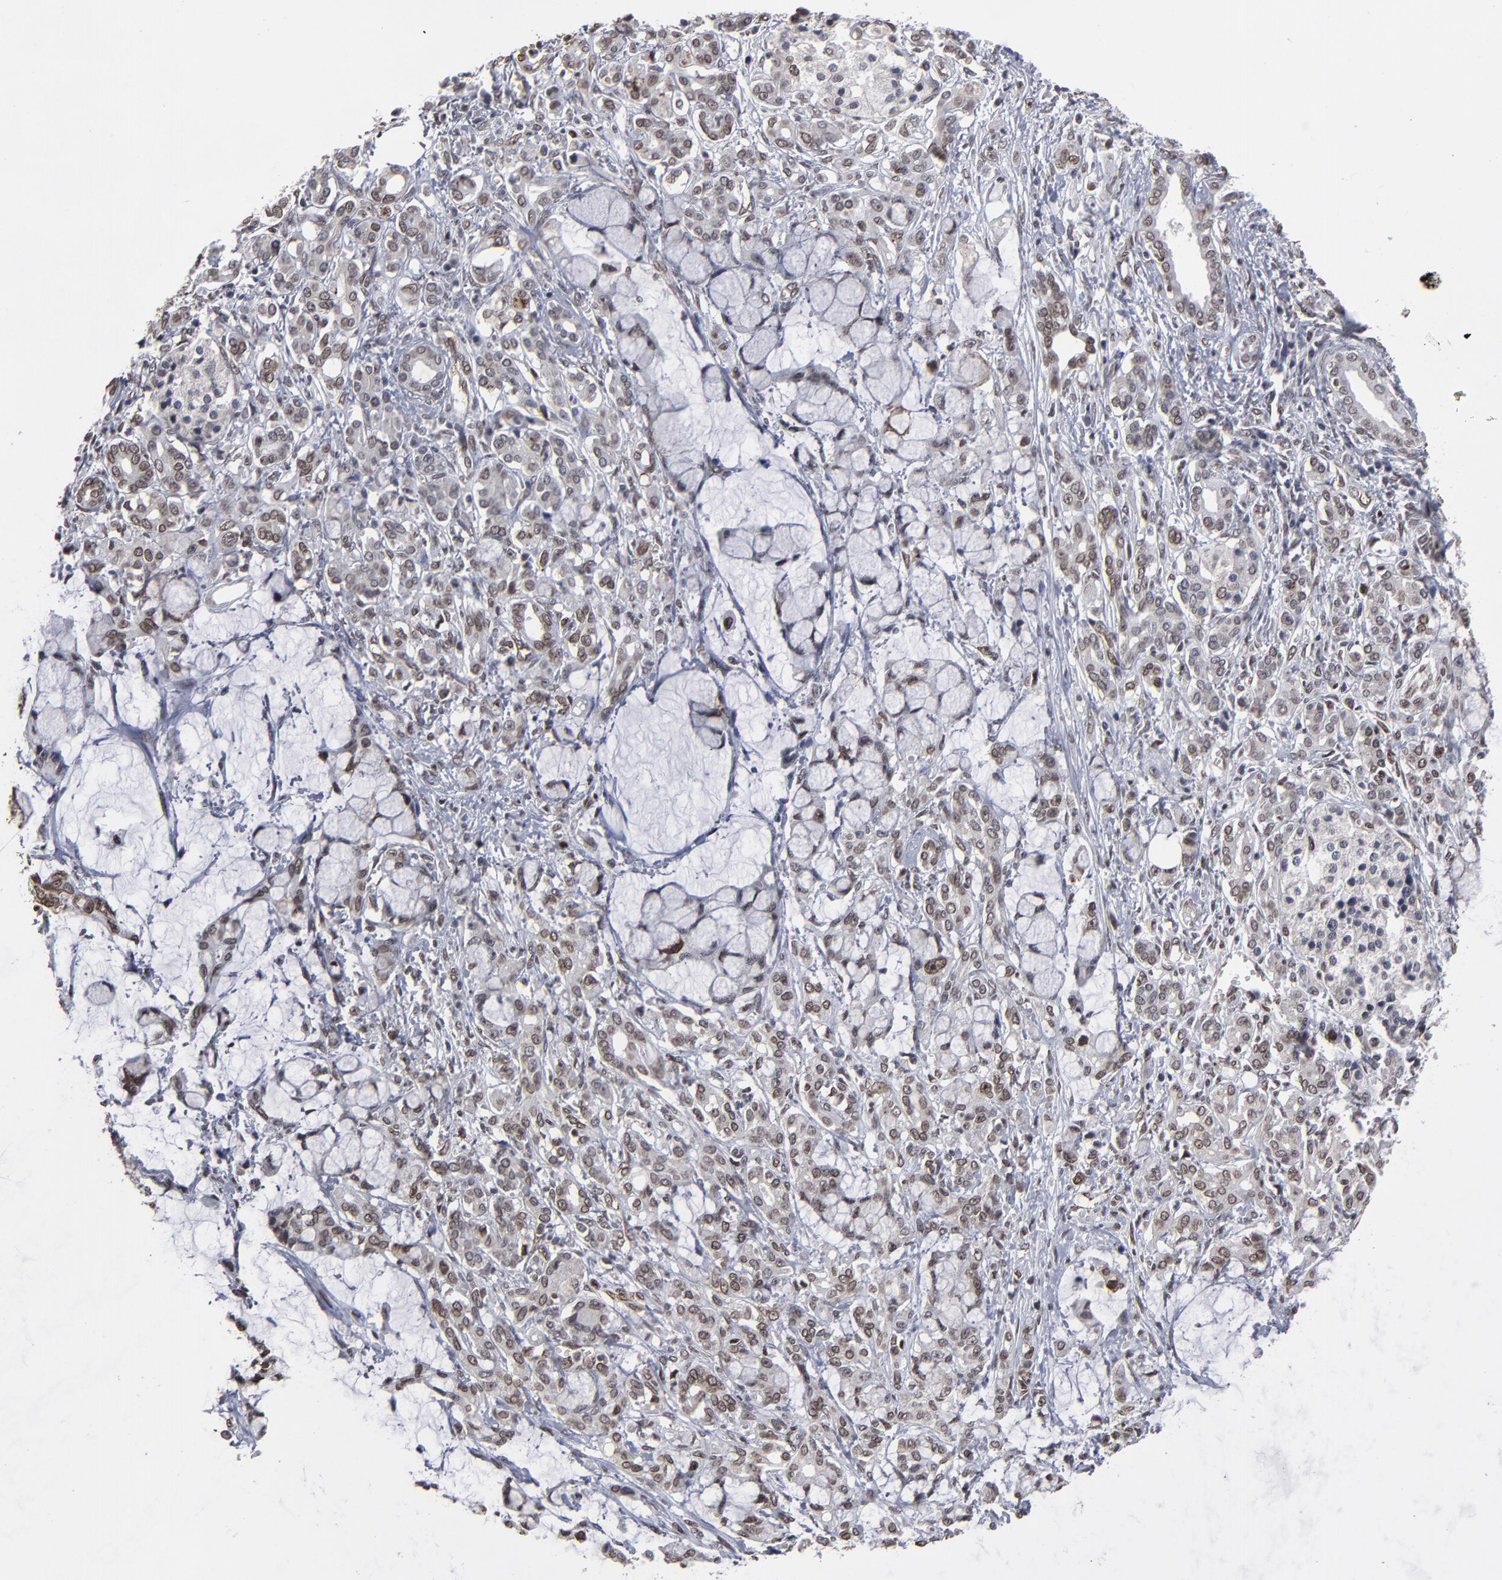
{"staining": {"intensity": "weak", "quantity": "25%-75%", "location": "nuclear"}, "tissue": "pancreatic cancer", "cell_type": "Tumor cells", "image_type": "cancer", "snomed": [{"axis": "morphology", "description": "Adenocarcinoma, NOS"}, {"axis": "topography", "description": "Pancreas"}], "caption": "High-power microscopy captured an IHC histopathology image of pancreatic adenocarcinoma, revealing weak nuclear staining in about 25%-75% of tumor cells.", "gene": "BAZ1A", "patient": {"sex": "female", "age": 73}}